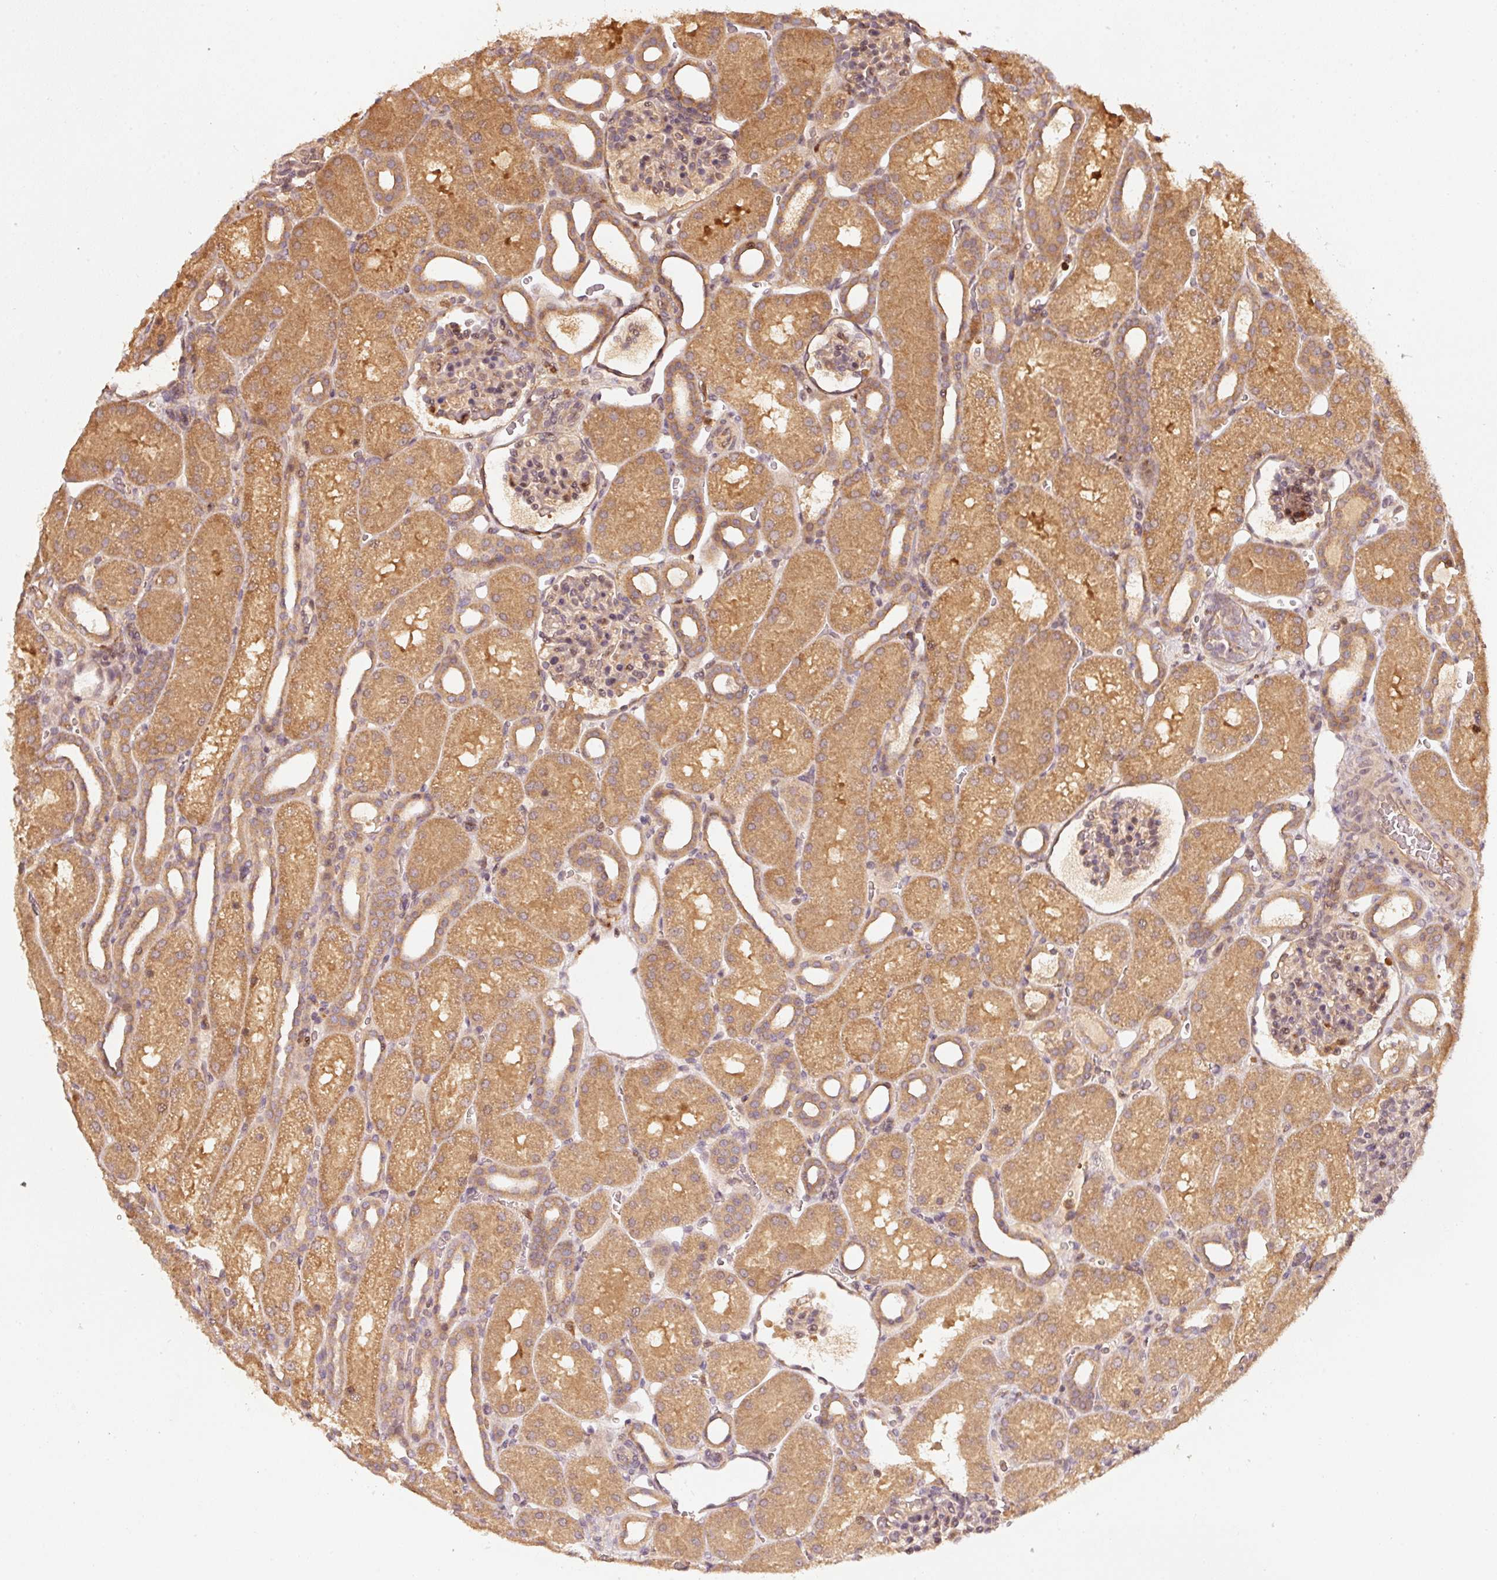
{"staining": {"intensity": "moderate", "quantity": "<25%", "location": "cytoplasmic/membranous"}, "tissue": "kidney", "cell_type": "Cells in glomeruli", "image_type": "normal", "snomed": [{"axis": "morphology", "description": "Normal tissue, NOS"}, {"axis": "topography", "description": "Kidney"}], "caption": "A high-resolution histopathology image shows immunohistochemistry staining of unremarkable kidney, which demonstrates moderate cytoplasmic/membranous expression in approximately <25% of cells in glomeruli. (Stains: DAB in brown, nuclei in blue, Microscopy: brightfield microscopy at high magnification).", "gene": "RRAS2", "patient": {"sex": "male", "age": 2}}